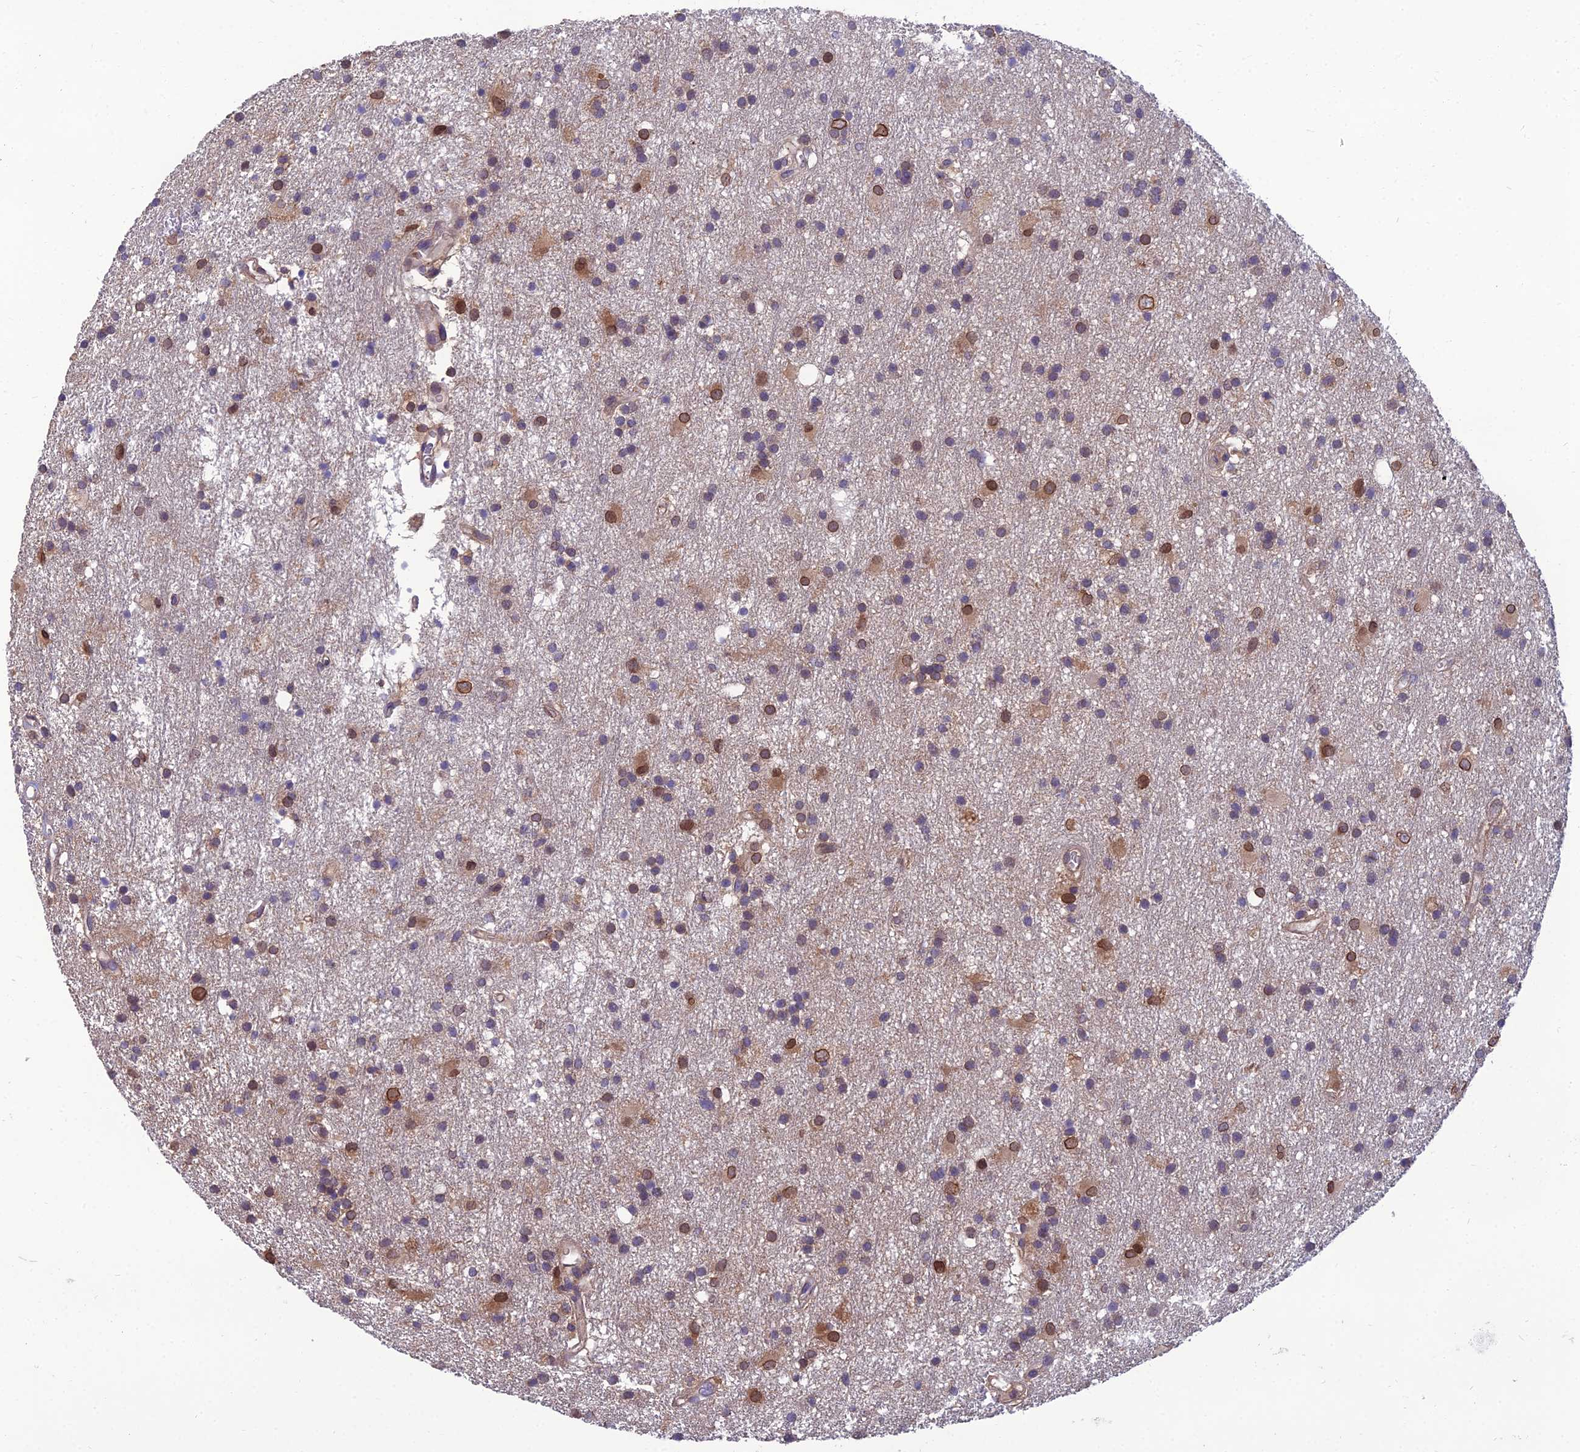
{"staining": {"intensity": "moderate", "quantity": "<25%", "location": "cytoplasmic/membranous,nuclear"}, "tissue": "glioma", "cell_type": "Tumor cells", "image_type": "cancer", "snomed": [{"axis": "morphology", "description": "Glioma, malignant, High grade"}, {"axis": "topography", "description": "Brain"}], "caption": "Immunohistochemistry (IHC) of human glioma displays low levels of moderate cytoplasmic/membranous and nuclear positivity in approximately <25% of tumor cells.", "gene": "UMAD1", "patient": {"sex": "male", "age": 77}}